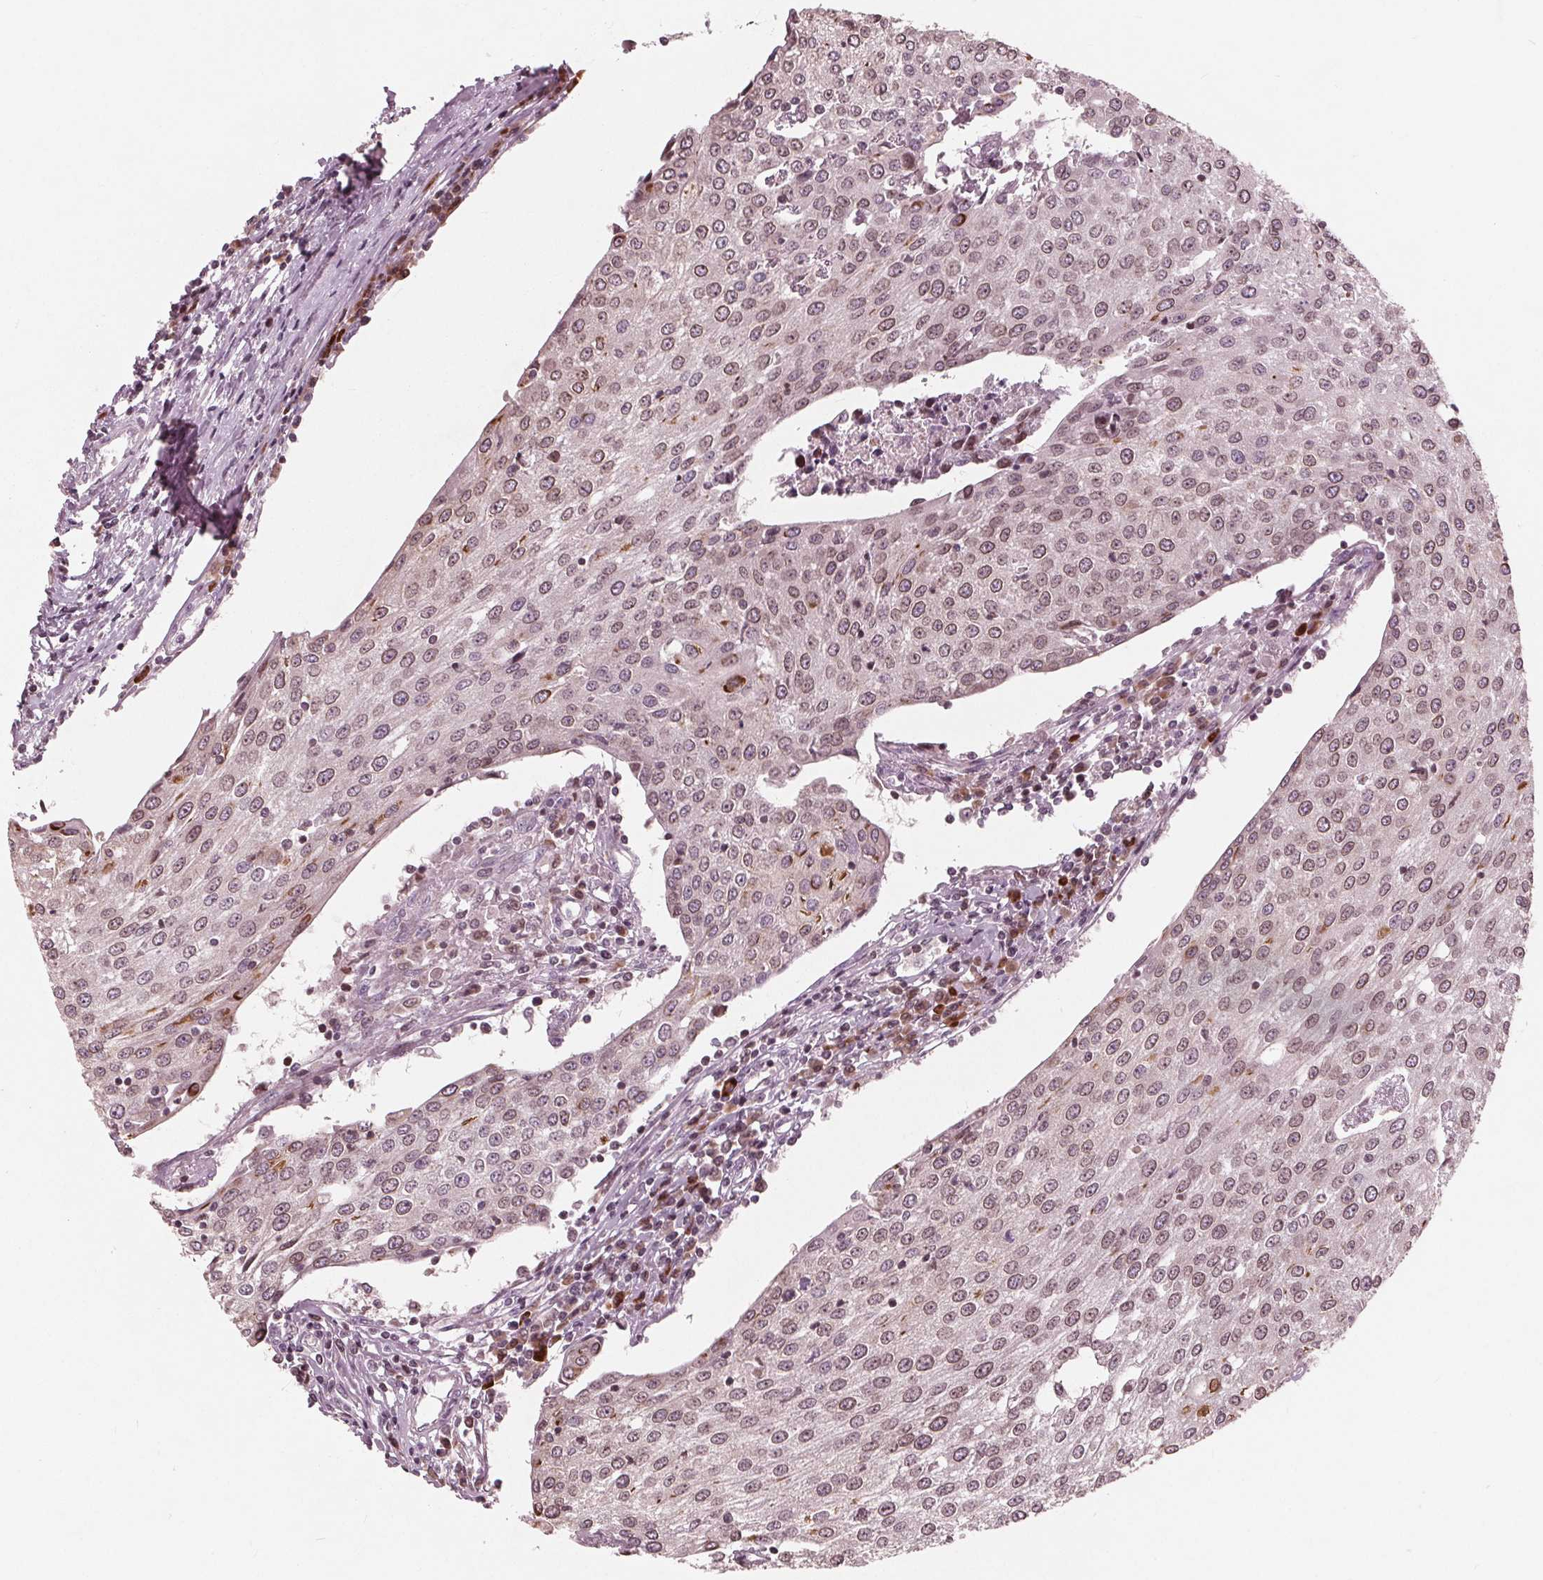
{"staining": {"intensity": "weak", "quantity": ">75%", "location": "cytoplasmic/membranous,nuclear"}, "tissue": "urothelial cancer", "cell_type": "Tumor cells", "image_type": "cancer", "snomed": [{"axis": "morphology", "description": "Urothelial carcinoma, High grade"}, {"axis": "topography", "description": "Urinary bladder"}], "caption": "This is an image of immunohistochemistry staining of urothelial carcinoma (high-grade), which shows weak expression in the cytoplasmic/membranous and nuclear of tumor cells.", "gene": "NUP210", "patient": {"sex": "female", "age": 85}}